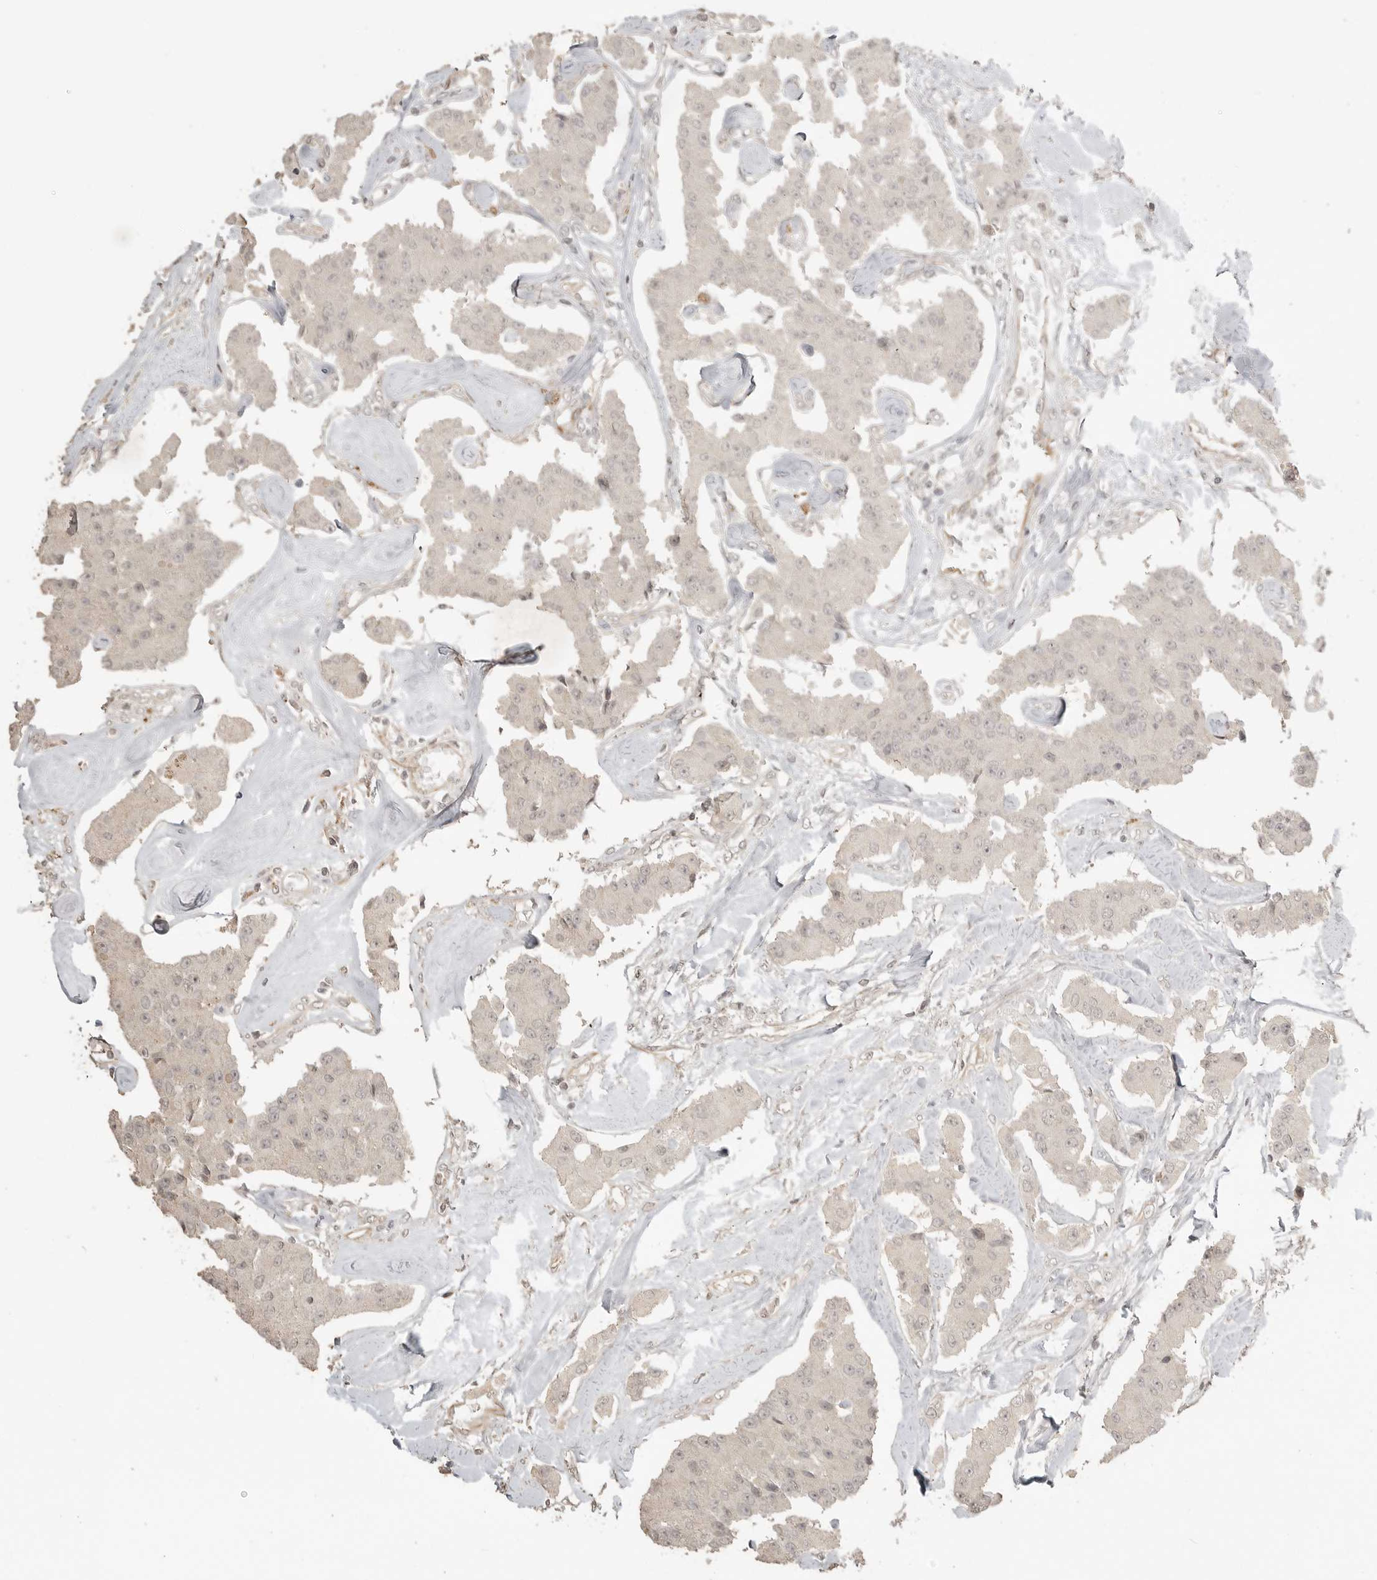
{"staining": {"intensity": "negative", "quantity": "none", "location": "none"}, "tissue": "carcinoid", "cell_type": "Tumor cells", "image_type": "cancer", "snomed": [{"axis": "morphology", "description": "Carcinoid, malignant, NOS"}, {"axis": "topography", "description": "Pancreas"}], "caption": "Carcinoid (malignant) was stained to show a protein in brown. There is no significant positivity in tumor cells.", "gene": "SMG8", "patient": {"sex": "male", "age": 41}}